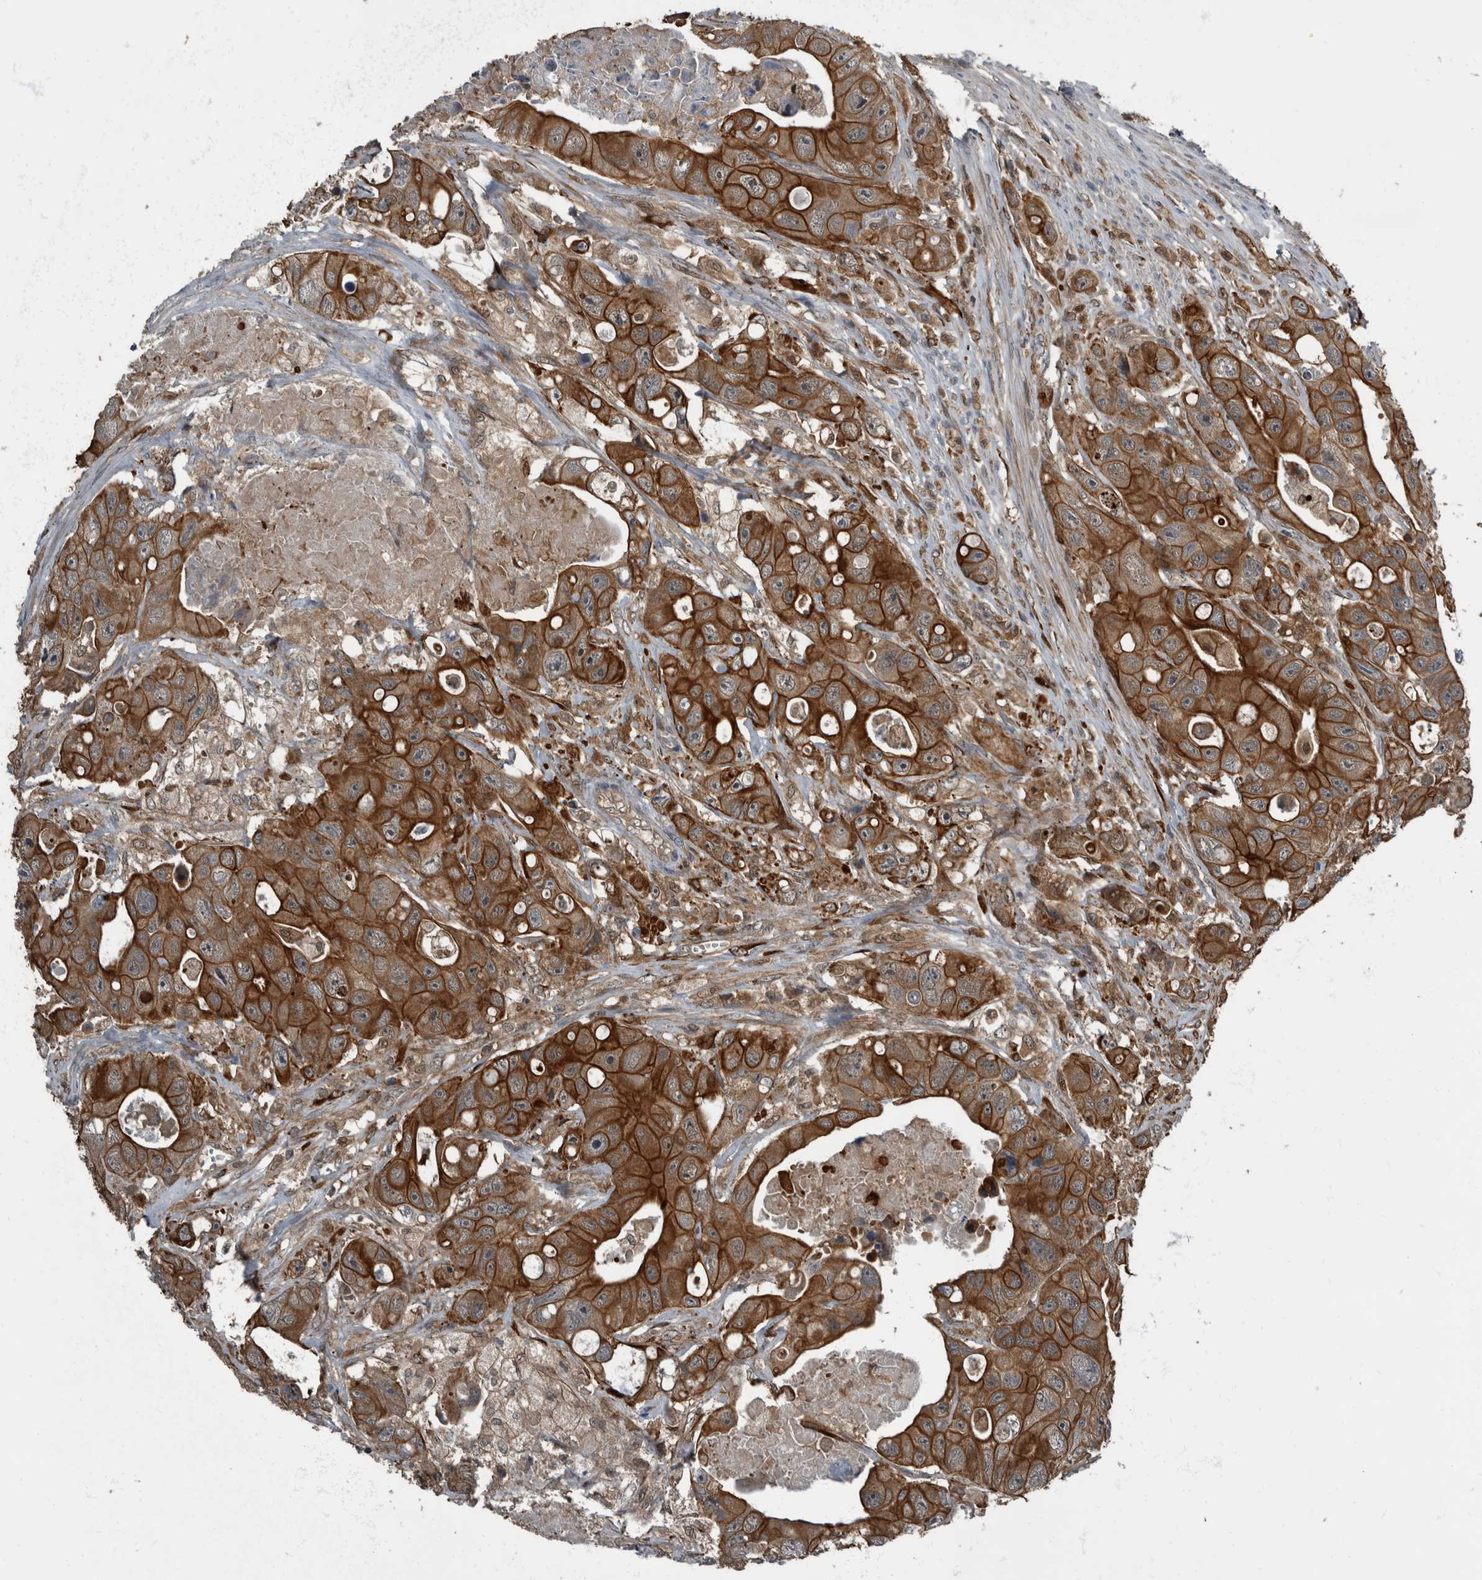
{"staining": {"intensity": "strong", "quantity": ">75%", "location": "cytoplasmic/membranous"}, "tissue": "colorectal cancer", "cell_type": "Tumor cells", "image_type": "cancer", "snomed": [{"axis": "morphology", "description": "Adenocarcinoma, NOS"}, {"axis": "topography", "description": "Colon"}], "caption": "DAB (3,3'-diaminobenzidine) immunohistochemical staining of human colorectal cancer (adenocarcinoma) displays strong cytoplasmic/membranous protein expression in approximately >75% of tumor cells.", "gene": "RABGGTB", "patient": {"sex": "female", "age": 46}}